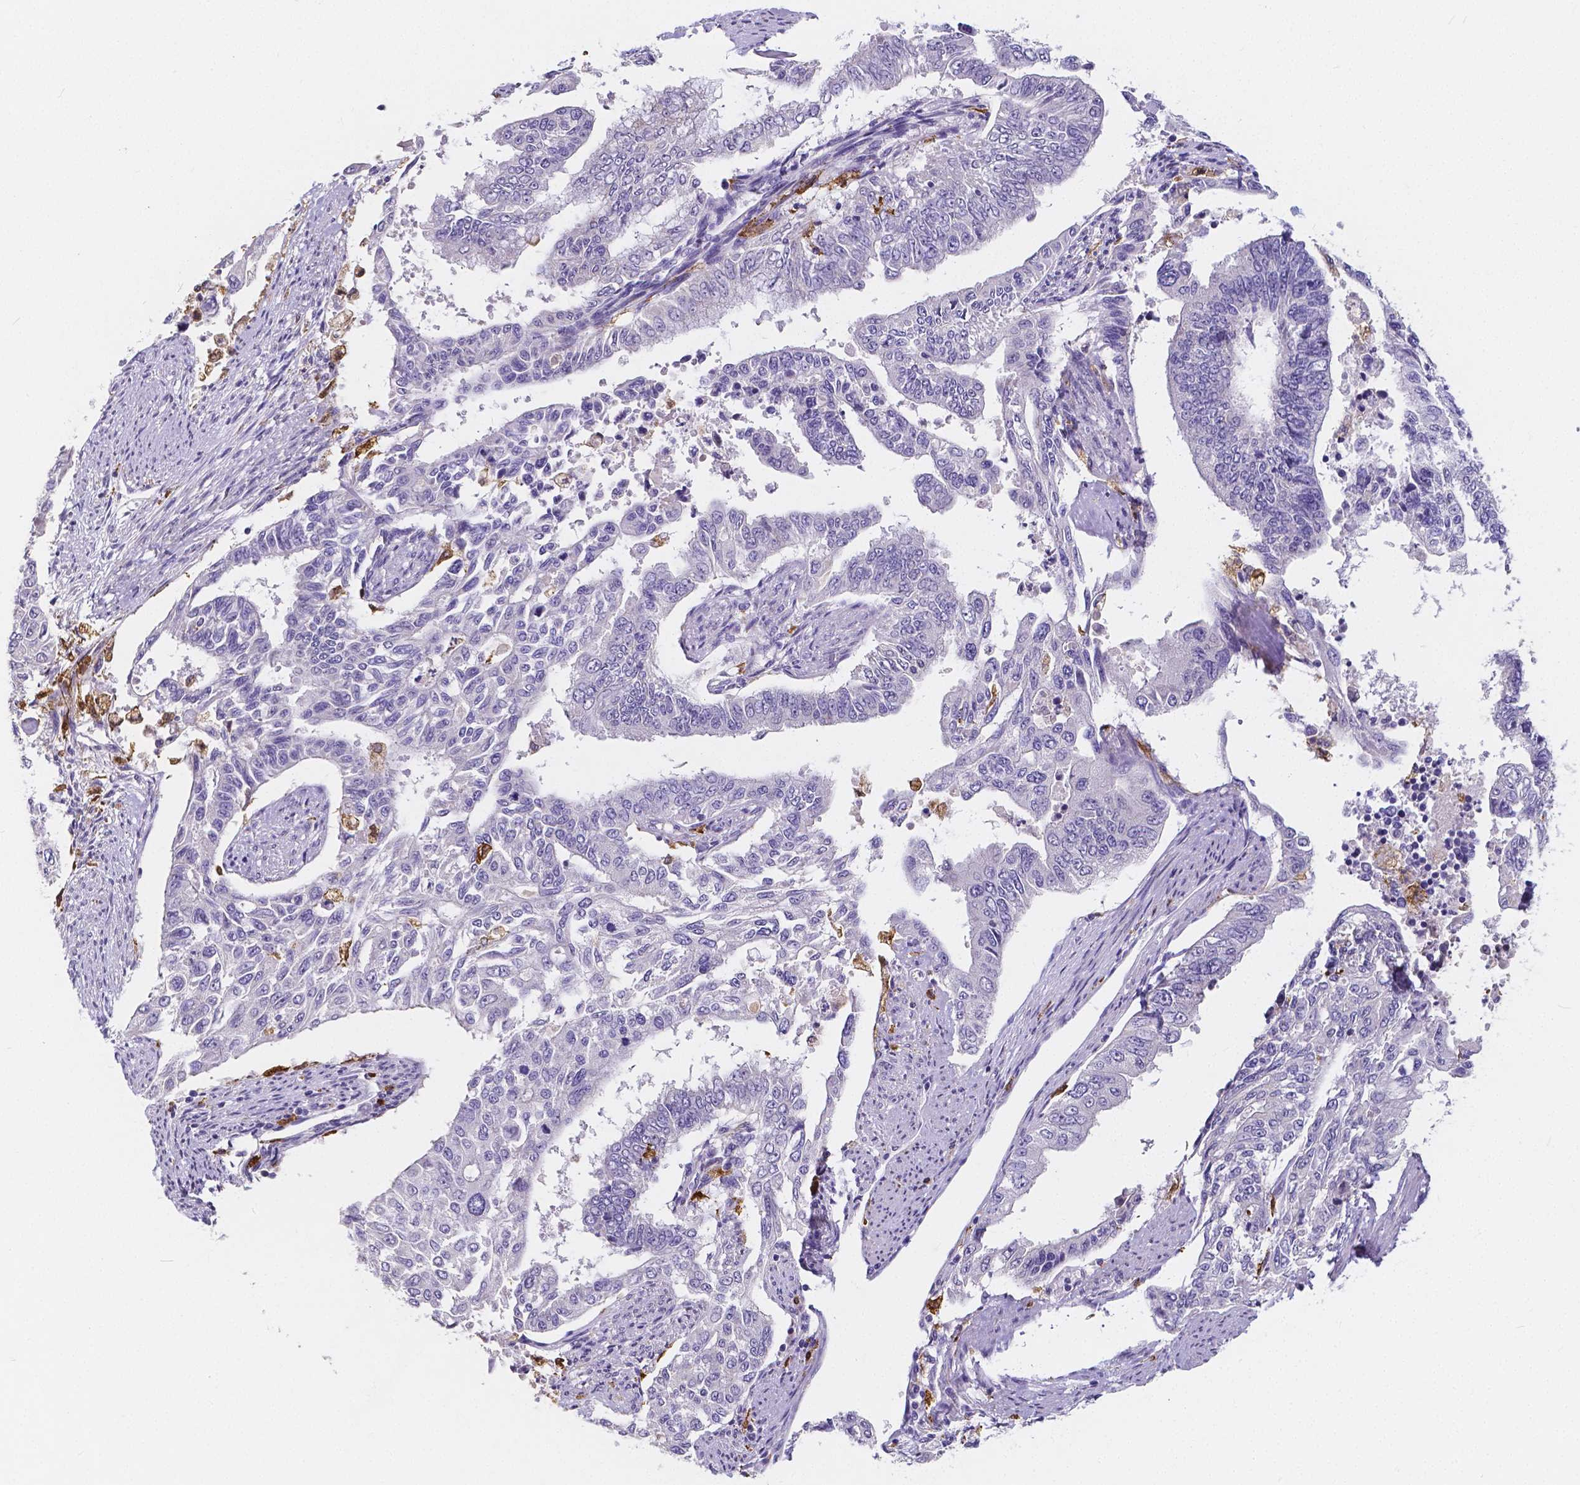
{"staining": {"intensity": "negative", "quantity": "none", "location": "none"}, "tissue": "endometrial cancer", "cell_type": "Tumor cells", "image_type": "cancer", "snomed": [{"axis": "morphology", "description": "Adenocarcinoma, NOS"}, {"axis": "topography", "description": "Uterus"}], "caption": "There is no significant expression in tumor cells of adenocarcinoma (endometrial).", "gene": "ACP5", "patient": {"sex": "female", "age": 59}}